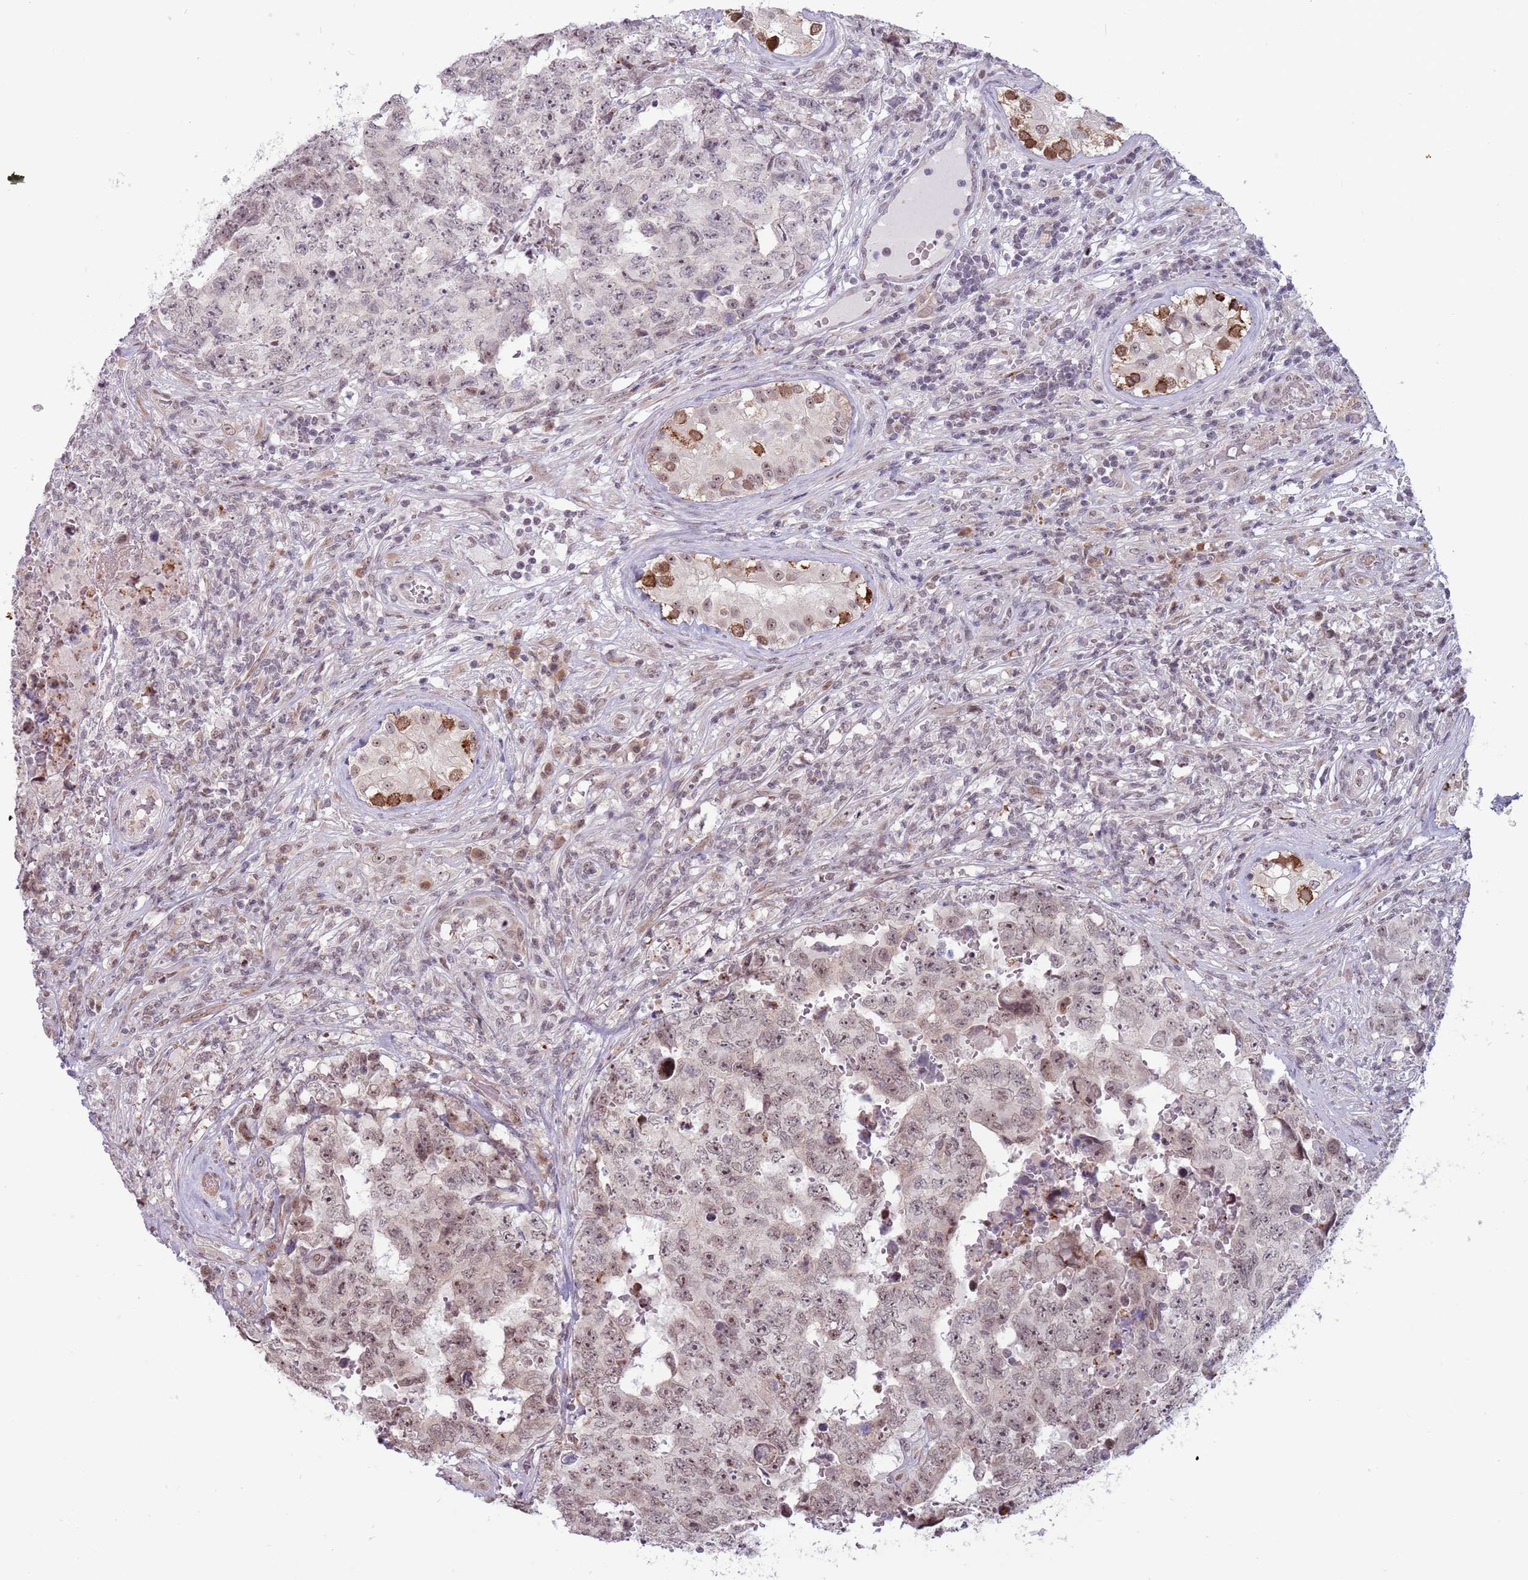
{"staining": {"intensity": "weak", "quantity": "25%-75%", "location": "nuclear"}, "tissue": "testis cancer", "cell_type": "Tumor cells", "image_type": "cancer", "snomed": [{"axis": "morphology", "description": "Normal tissue, NOS"}, {"axis": "morphology", "description": "Carcinoma, Embryonal, NOS"}, {"axis": "topography", "description": "Testis"}, {"axis": "topography", "description": "Epididymis"}], "caption": "High-magnification brightfield microscopy of testis embryonal carcinoma stained with DAB (brown) and counterstained with hematoxylin (blue). tumor cells exhibit weak nuclear staining is appreciated in about25%-75% of cells. The protein is shown in brown color, while the nuclei are stained blue.", "gene": "BARD1", "patient": {"sex": "male", "age": 25}}